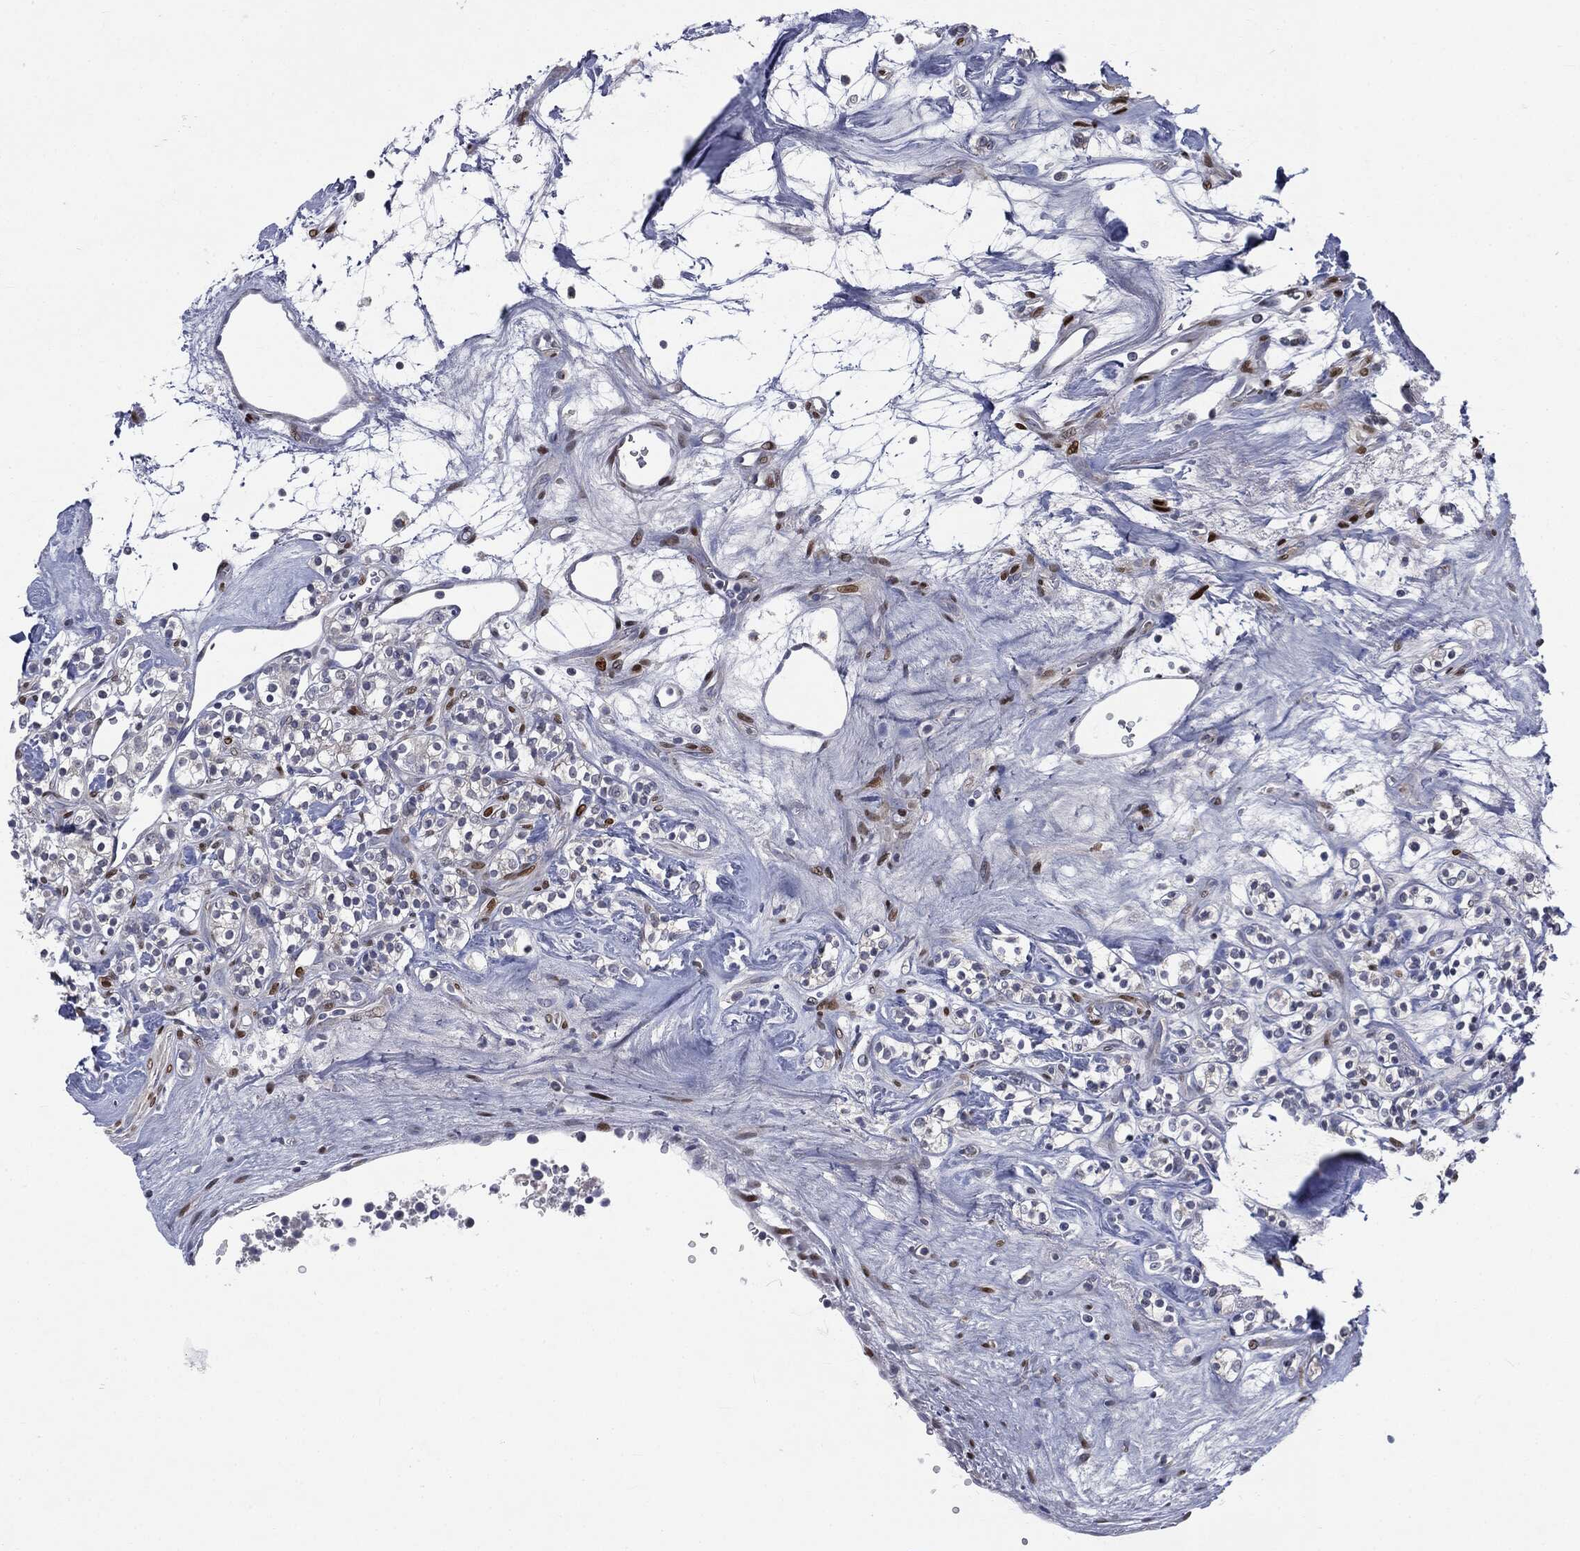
{"staining": {"intensity": "negative", "quantity": "none", "location": "none"}, "tissue": "renal cancer", "cell_type": "Tumor cells", "image_type": "cancer", "snomed": [{"axis": "morphology", "description": "Adenocarcinoma, NOS"}, {"axis": "topography", "description": "Kidney"}], "caption": "Image shows no protein expression in tumor cells of adenocarcinoma (renal) tissue. (DAB IHC, high magnification).", "gene": "CASD1", "patient": {"sex": "male", "age": 77}}